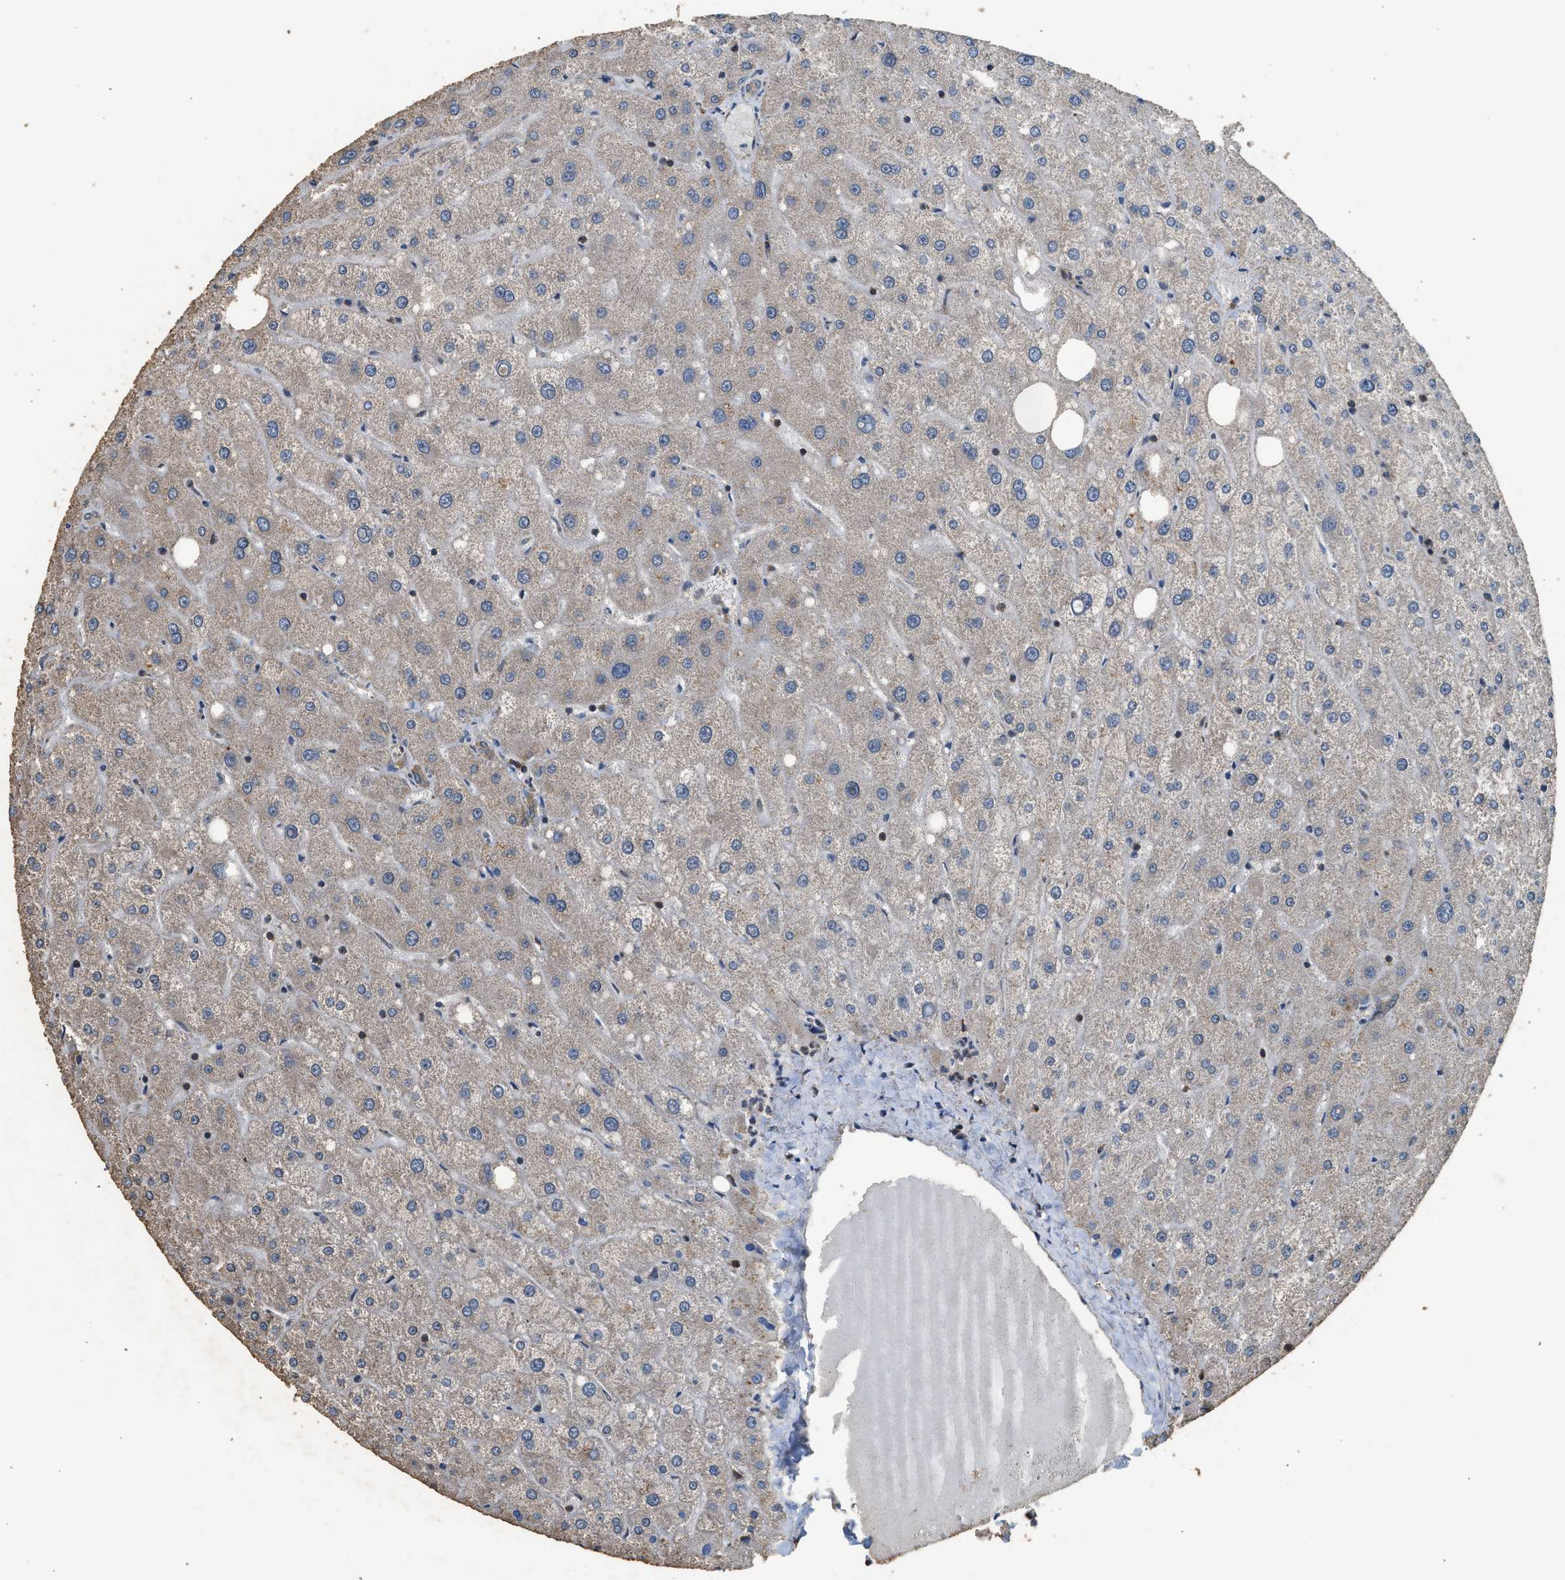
{"staining": {"intensity": "moderate", "quantity": ">75%", "location": "cytoplasmic/membranous"}, "tissue": "liver", "cell_type": "Cholangiocytes", "image_type": "normal", "snomed": [{"axis": "morphology", "description": "Normal tissue, NOS"}, {"axis": "topography", "description": "Liver"}], "caption": "Immunohistochemistry (IHC) of normal liver exhibits medium levels of moderate cytoplasmic/membranous staining in approximately >75% of cholangiocytes.", "gene": "HIP1R", "patient": {"sex": "male", "age": 73}}